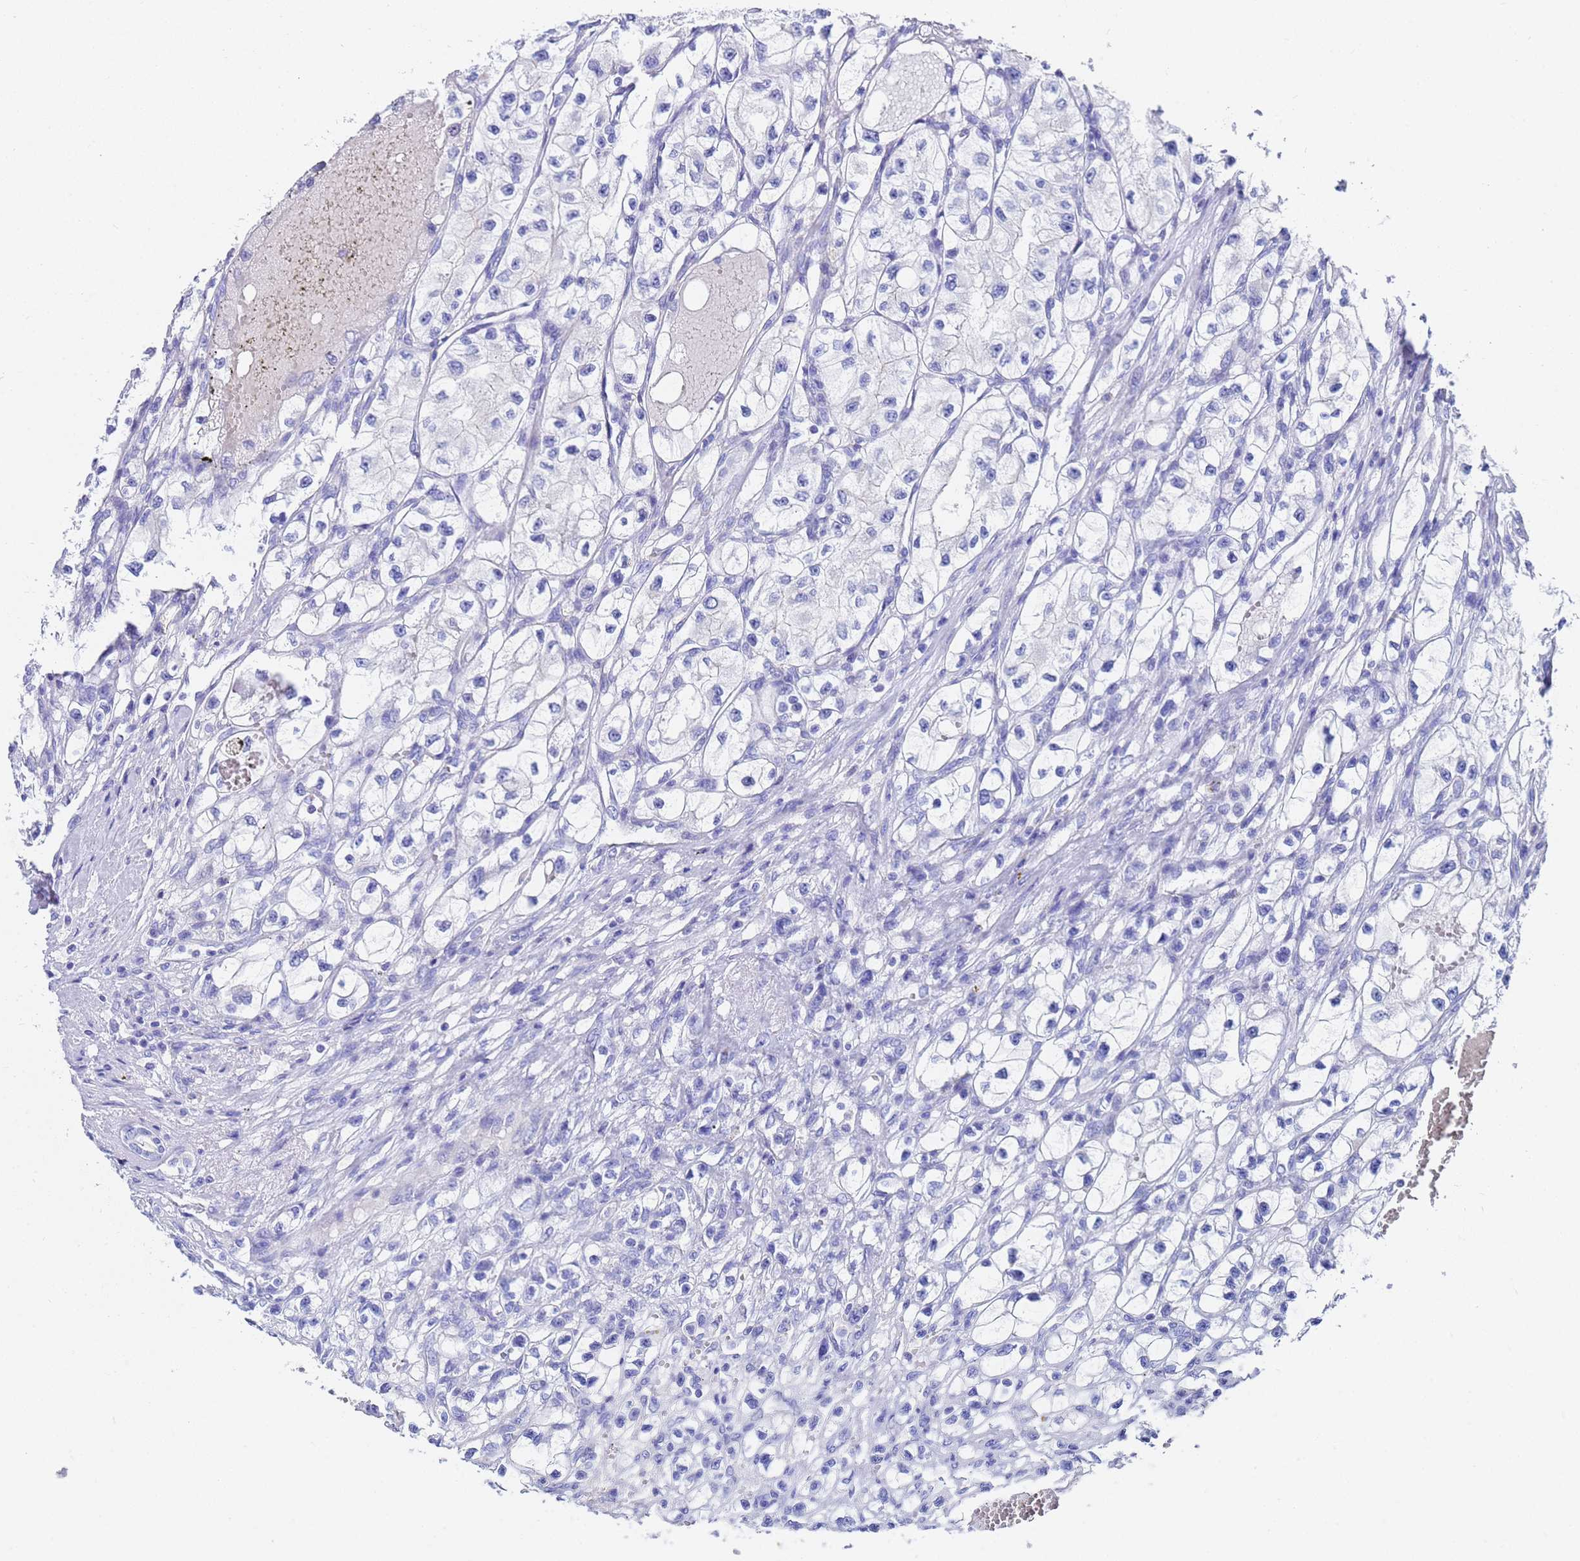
{"staining": {"intensity": "negative", "quantity": "none", "location": "none"}, "tissue": "renal cancer", "cell_type": "Tumor cells", "image_type": "cancer", "snomed": [{"axis": "morphology", "description": "Adenocarcinoma, NOS"}, {"axis": "topography", "description": "Kidney"}], "caption": "This is a image of immunohistochemistry staining of renal cancer (adenocarcinoma), which shows no expression in tumor cells.", "gene": "C2orf72", "patient": {"sex": "female", "age": 57}}